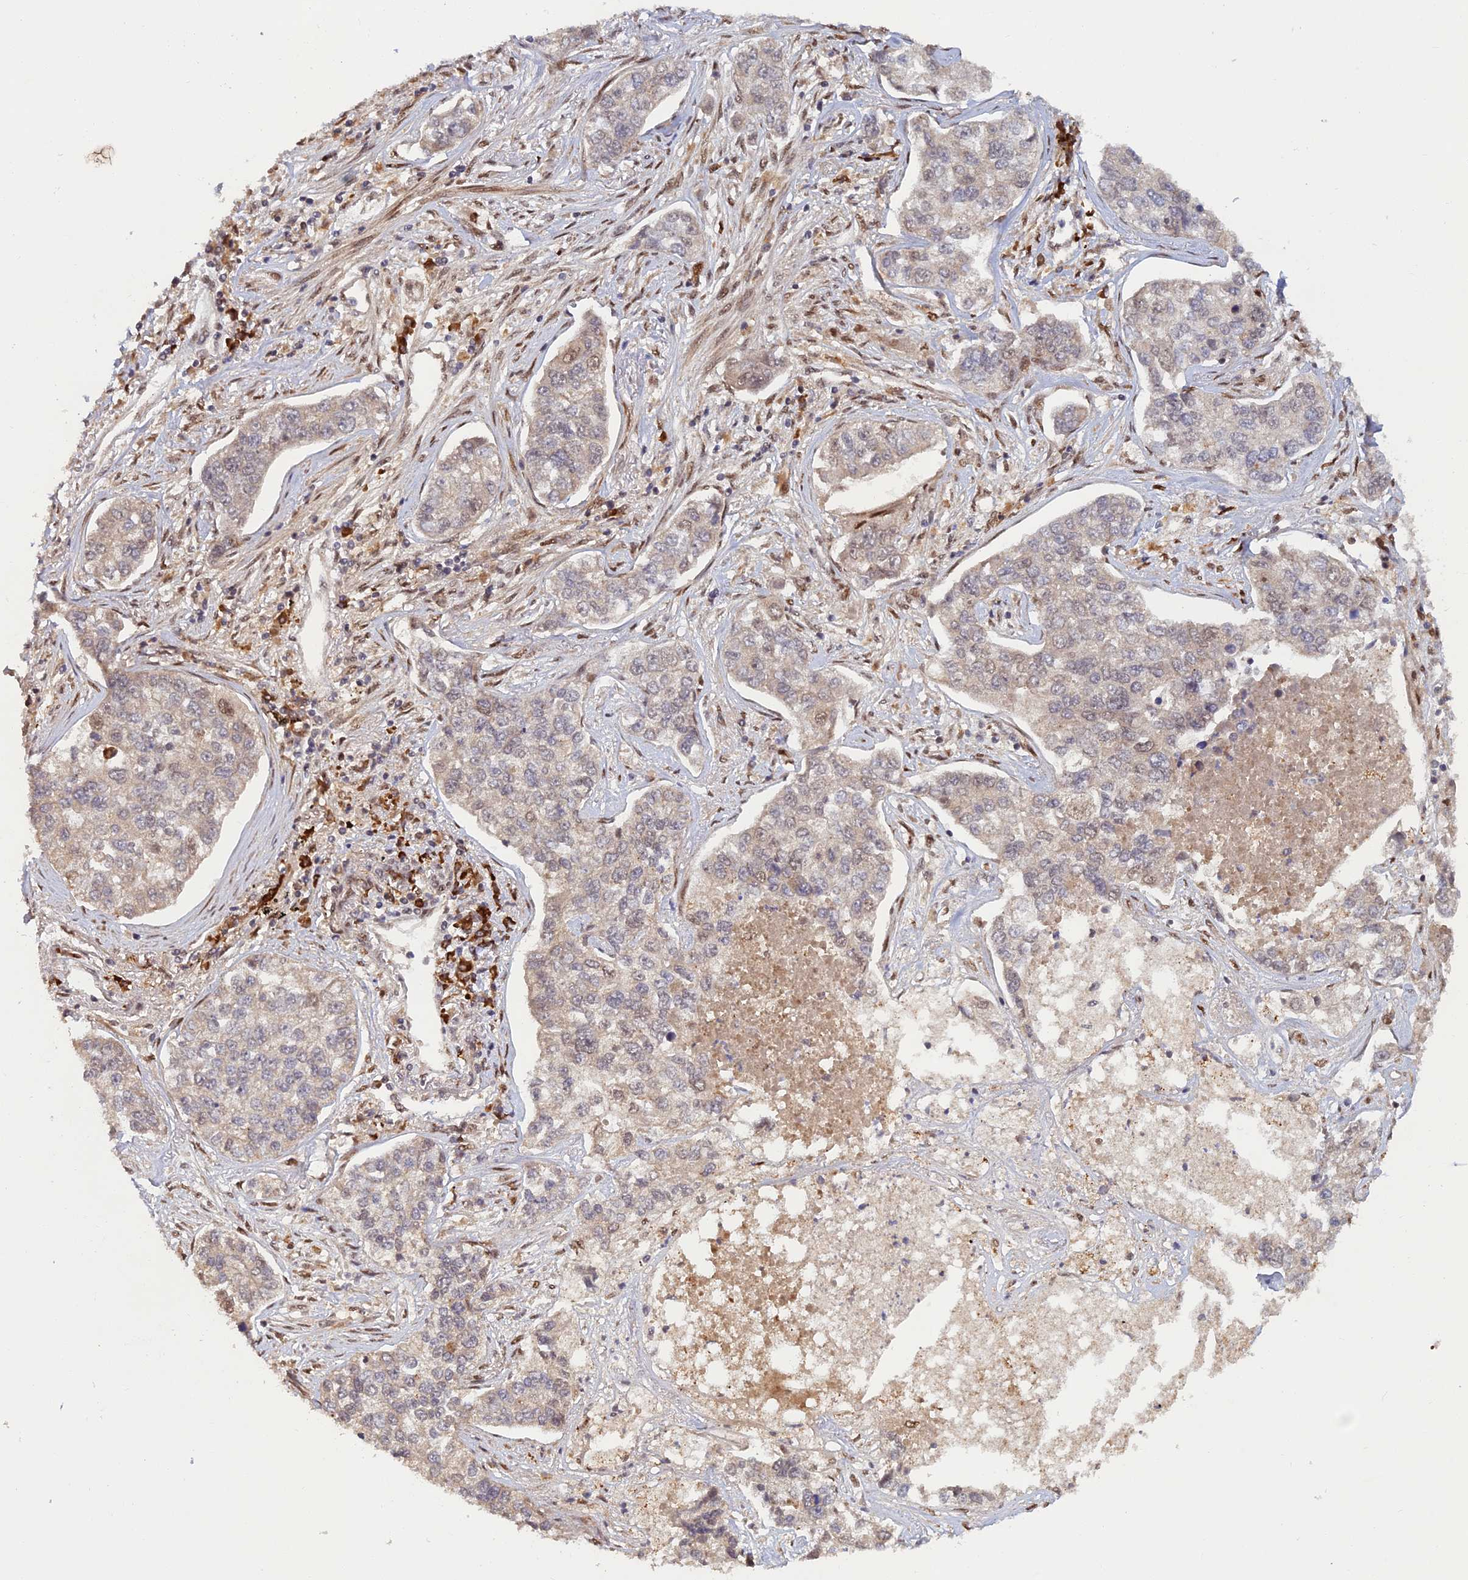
{"staining": {"intensity": "negative", "quantity": "none", "location": "none"}, "tissue": "lung cancer", "cell_type": "Tumor cells", "image_type": "cancer", "snomed": [{"axis": "morphology", "description": "Adenocarcinoma, NOS"}, {"axis": "topography", "description": "Lung"}], "caption": "High power microscopy photomicrograph of an immunohistochemistry micrograph of lung cancer (adenocarcinoma), revealing no significant staining in tumor cells. (Brightfield microscopy of DAB (3,3'-diaminobenzidine) IHC at high magnification).", "gene": "ZNF565", "patient": {"sex": "male", "age": 49}}